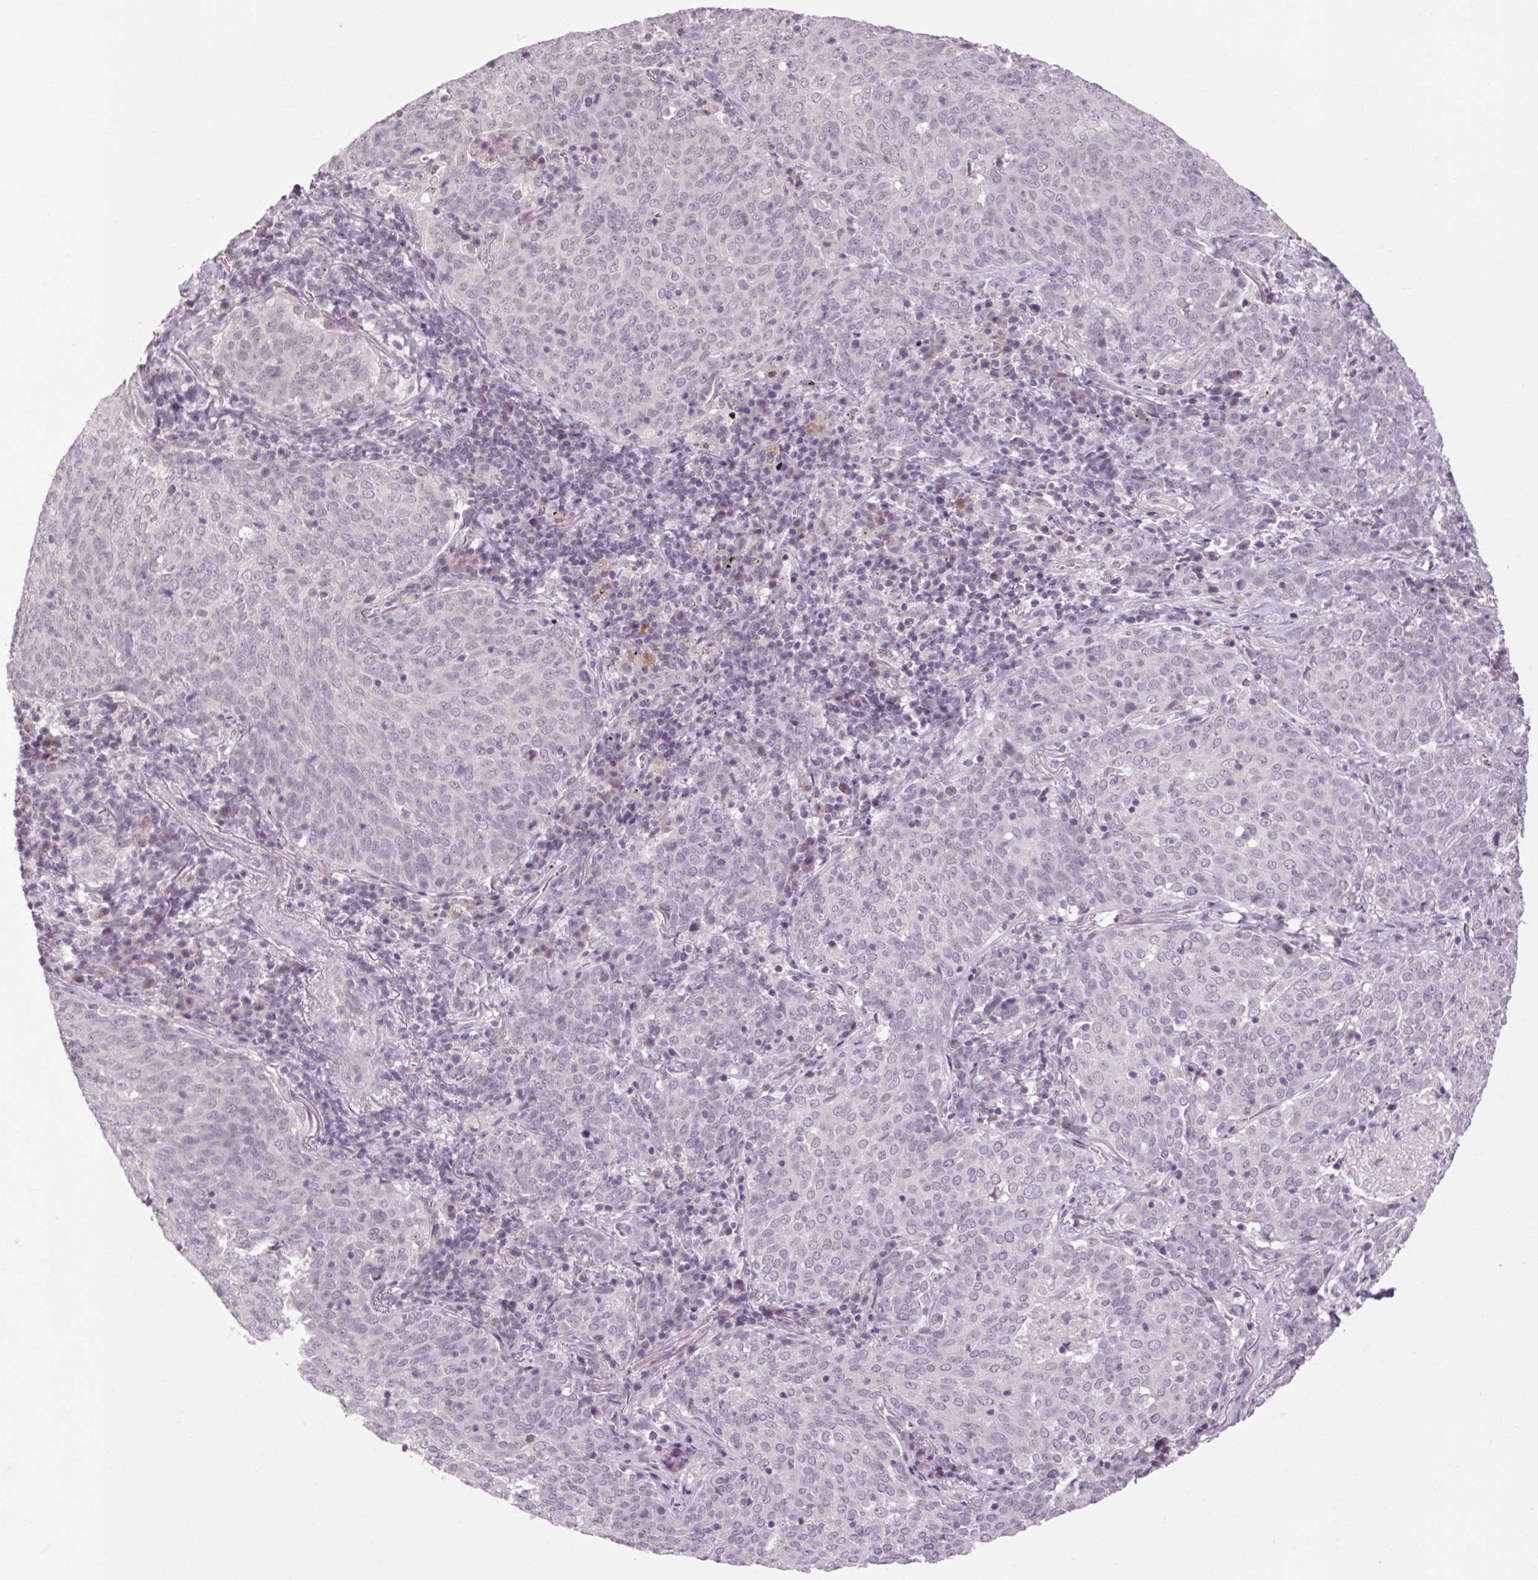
{"staining": {"intensity": "negative", "quantity": "none", "location": "none"}, "tissue": "lung cancer", "cell_type": "Tumor cells", "image_type": "cancer", "snomed": [{"axis": "morphology", "description": "Squamous cell carcinoma, NOS"}, {"axis": "topography", "description": "Lung"}], "caption": "Lung squamous cell carcinoma stained for a protein using immunohistochemistry reveals no expression tumor cells.", "gene": "KLHL40", "patient": {"sex": "male", "age": 82}}